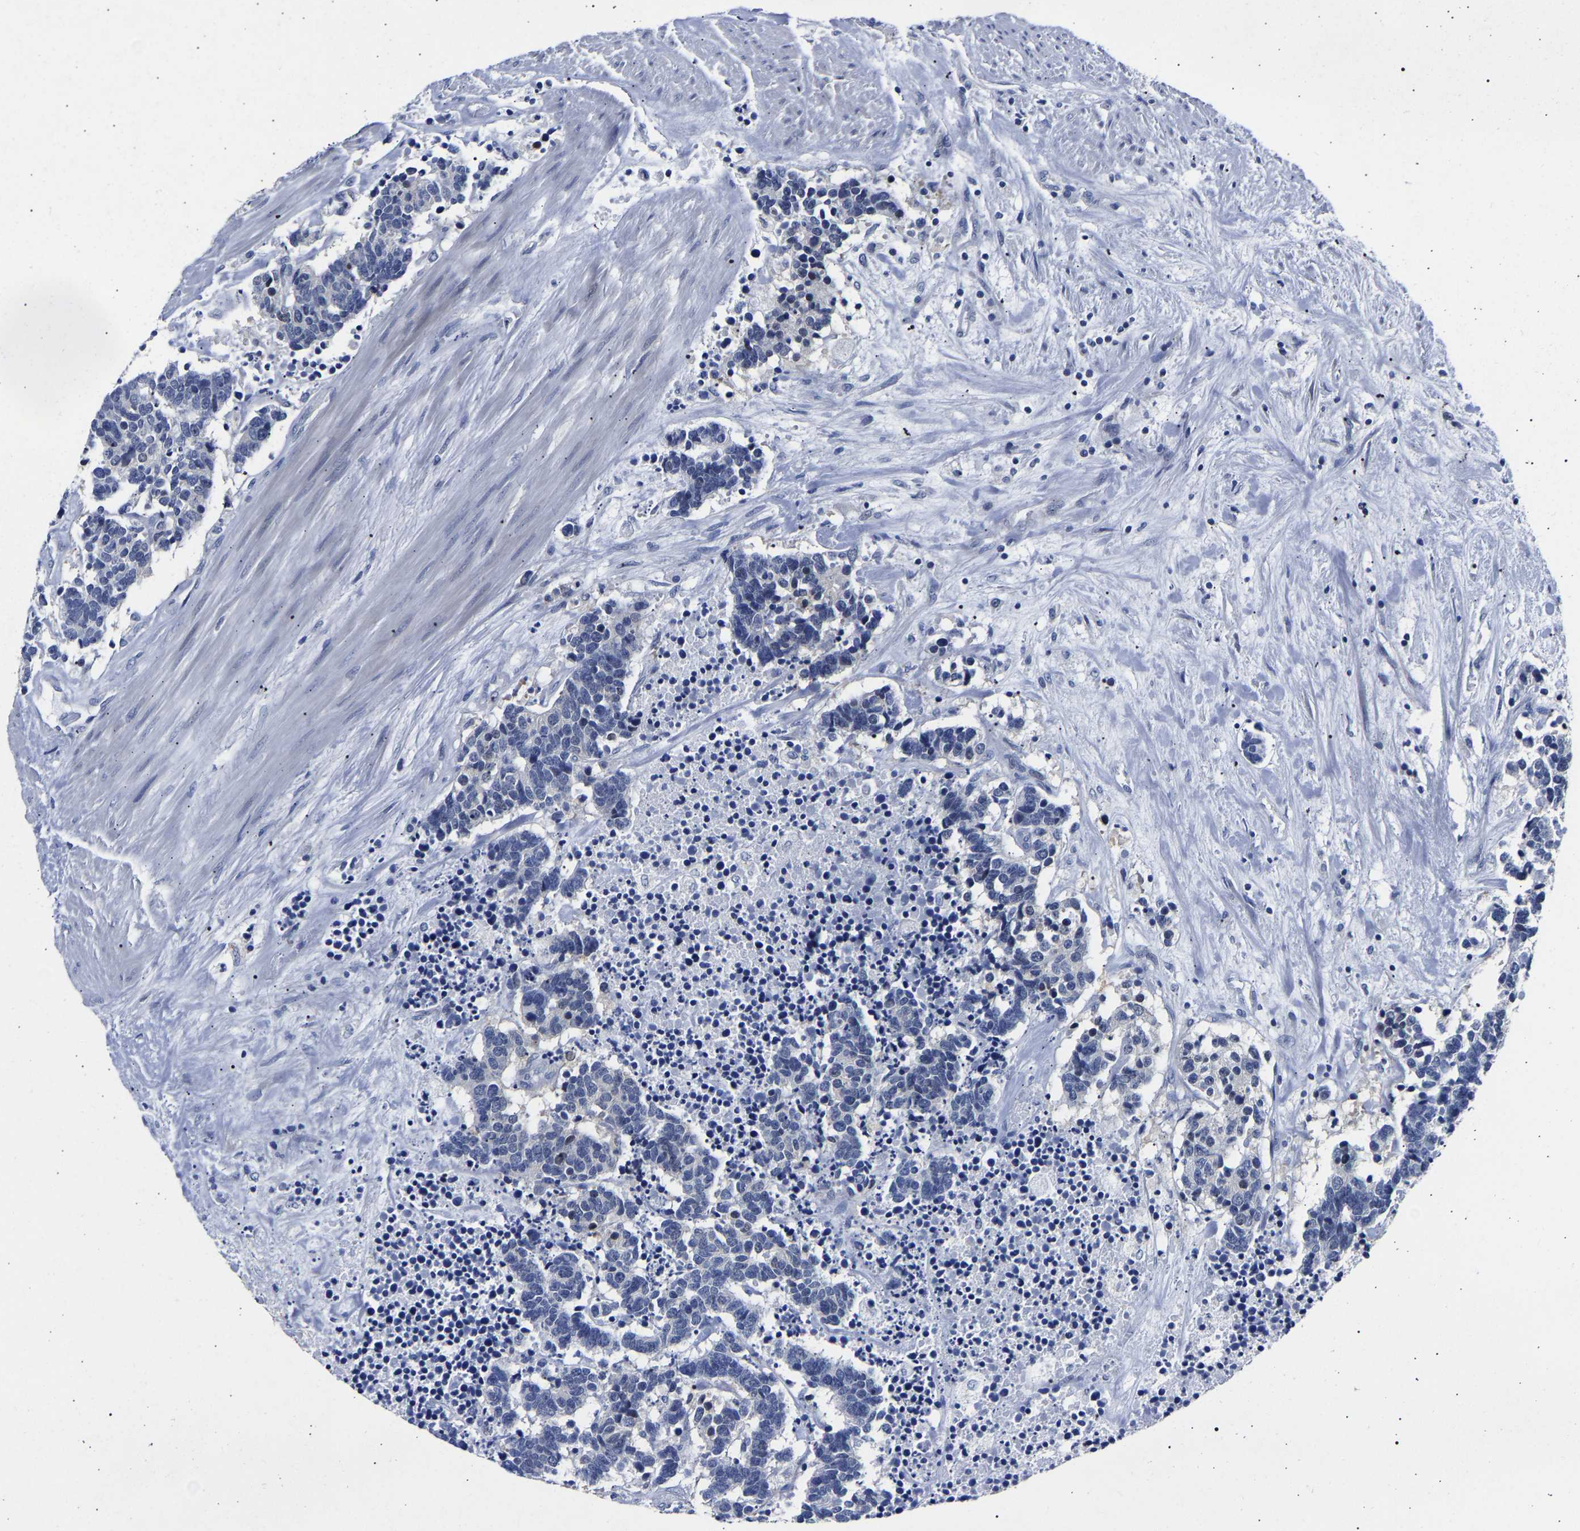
{"staining": {"intensity": "negative", "quantity": "none", "location": "none"}, "tissue": "carcinoid", "cell_type": "Tumor cells", "image_type": "cancer", "snomed": [{"axis": "morphology", "description": "Carcinoma, NOS"}, {"axis": "morphology", "description": "Carcinoid, malignant, NOS"}, {"axis": "topography", "description": "Urinary bladder"}], "caption": "Immunohistochemistry (IHC) of human carcinoma reveals no expression in tumor cells. Brightfield microscopy of IHC stained with DAB (3,3'-diaminobenzidine) (brown) and hematoxylin (blue), captured at high magnification.", "gene": "CCDC6", "patient": {"sex": "male", "age": 57}}